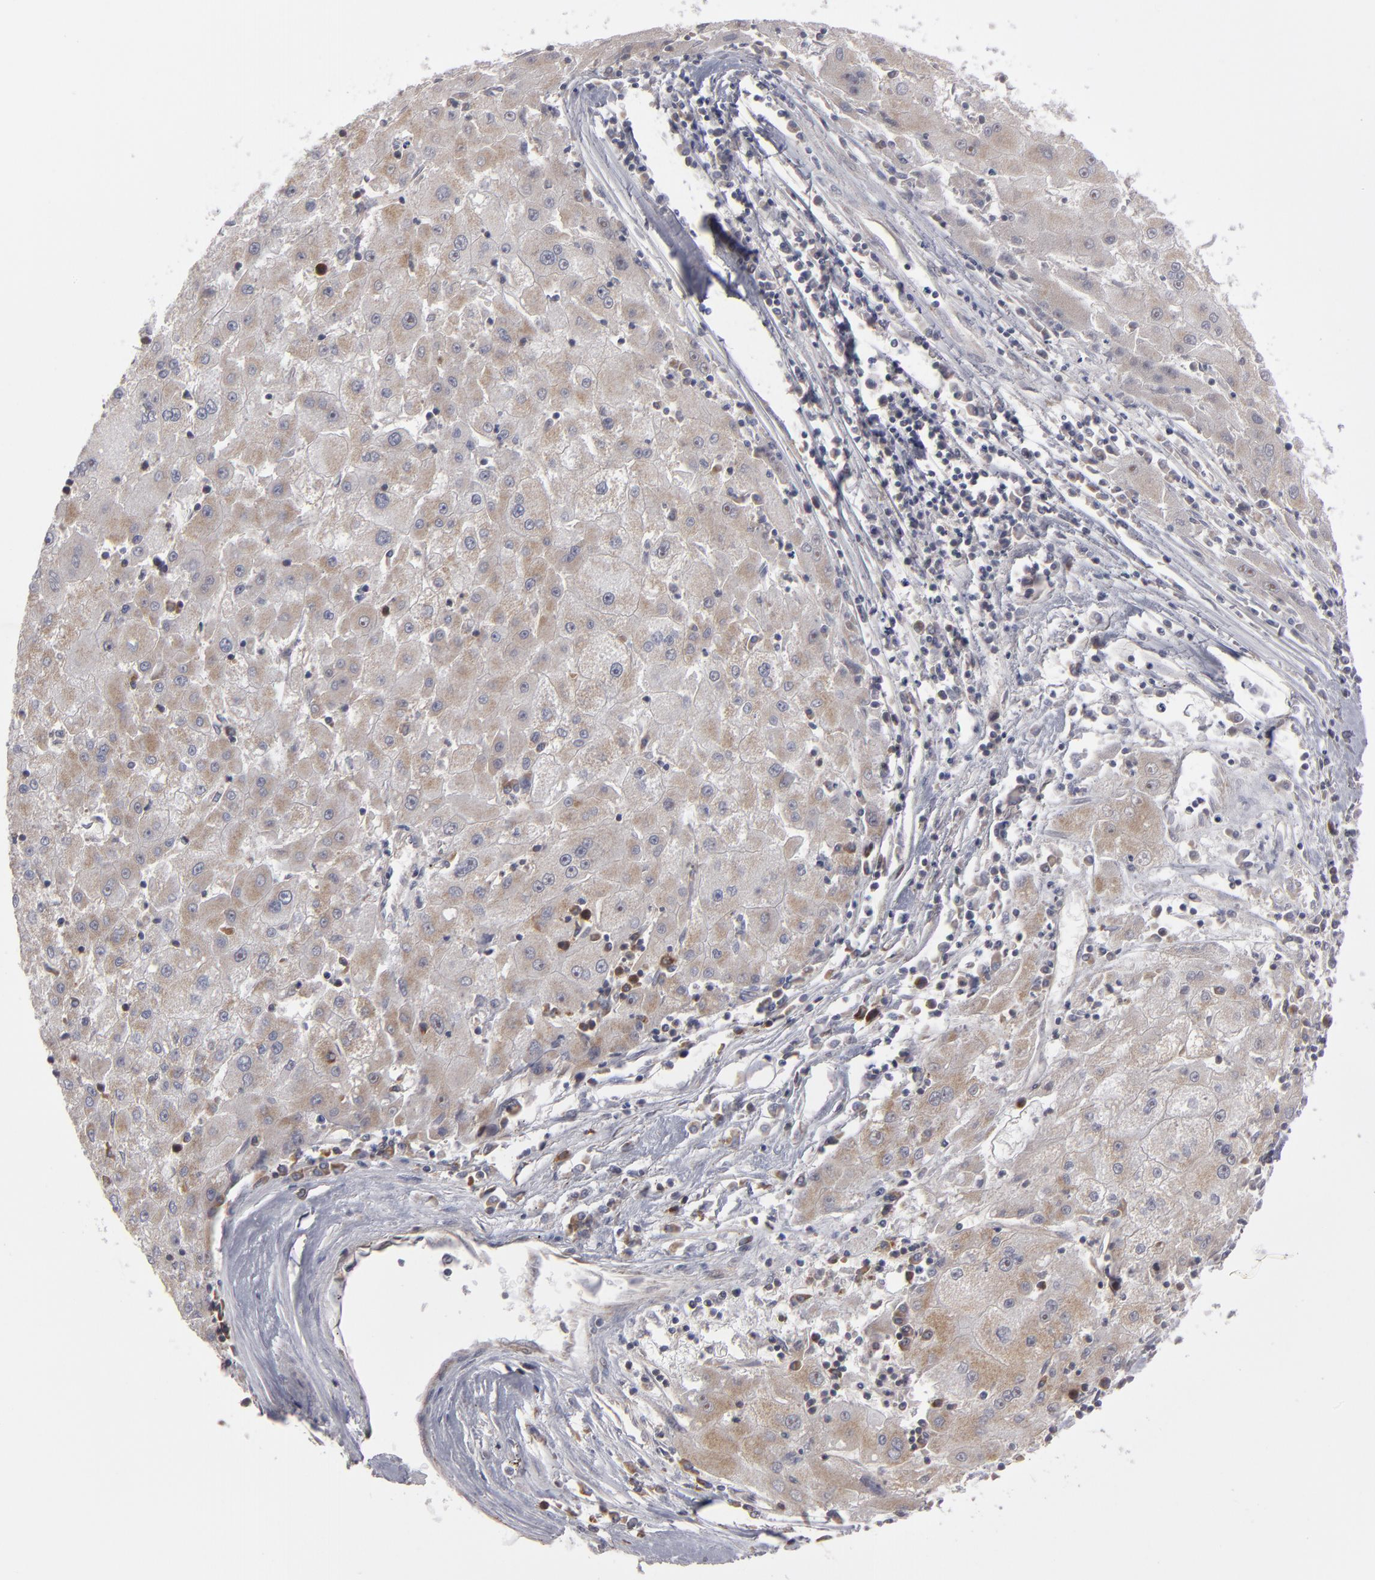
{"staining": {"intensity": "weak", "quantity": "25%-75%", "location": "cytoplasmic/membranous"}, "tissue": "liver cancer", "cell_type": "Tumor cells", "image_type": "cancer", "snomed": [{"axis": "morphology", "description": "Carcinoma, Hepatocellular, NOS"}, {"axis": "topography", "description": "Liver"}], "caption": "Immunohistochemical staining of liver cancer shows low levels of weak cytoplasmic/membranous staining in about 25%-75% of tumor cells.", "gene": "GLCCI1", "patient": {"sex": "male", "age": 72}}